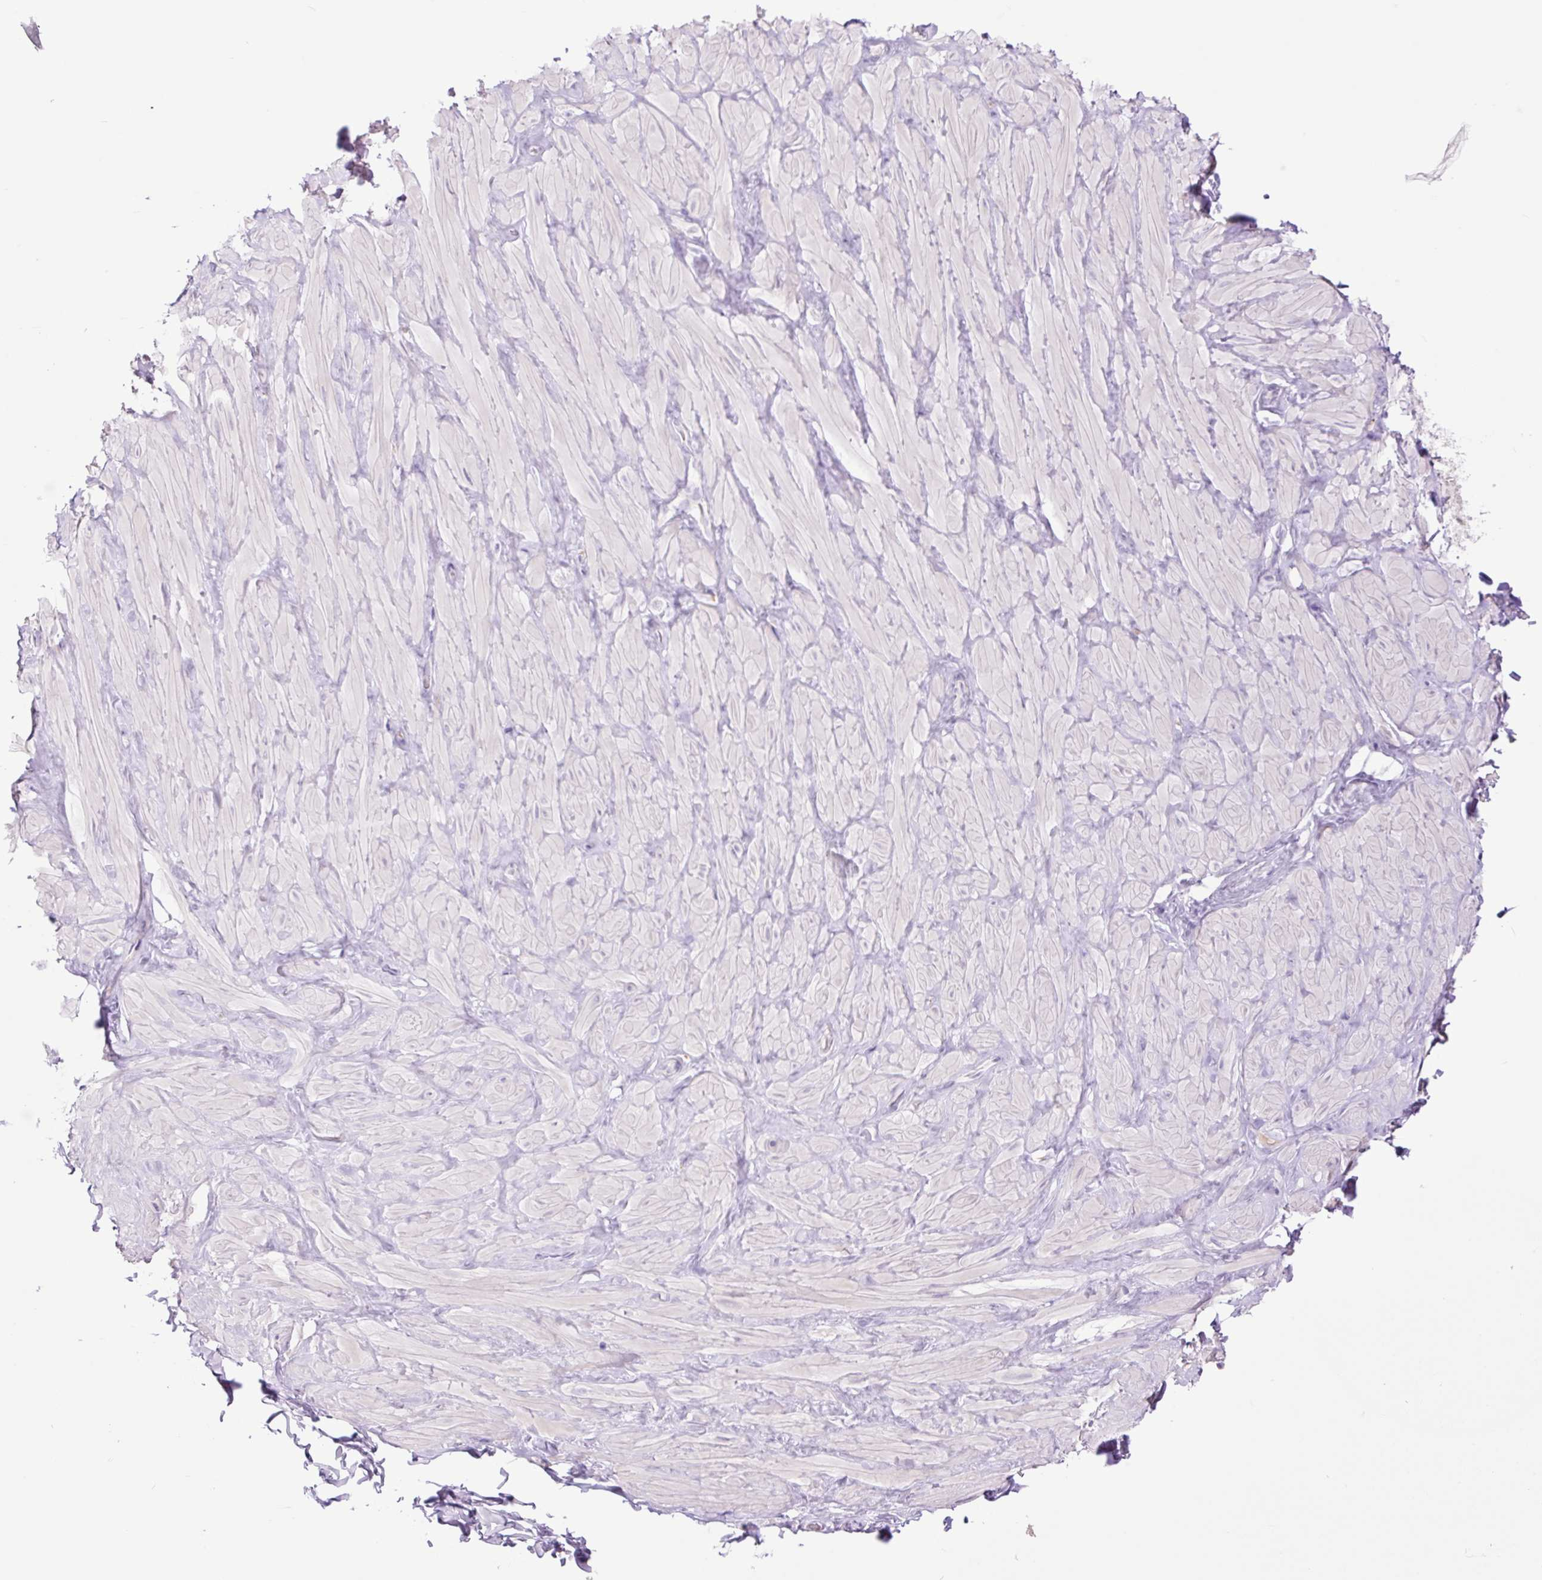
{"staining": {"intensity": "negative", "quantity": "none", "location": "none"}, "tissue": "adipose tissue", "cell_type": "Adipocytes", "image_type": "normal", "snomed": [{"axis": "morphology", "description": "Normal tissue, NOS"}, {"axis": "topography", "description": "Vascular tissue"}, {"axis": "topography", "description": "Peripheral nerve tissue"}], "caption": "IHC image of benign adipose tissue: human adipose tissue stained with DAB (3,3'-diaminobenzidine) demonstrates no significant protein expression in adipocytes.", "gene": "MFSD3", "patient": {"sex": "male", "age": 41}}